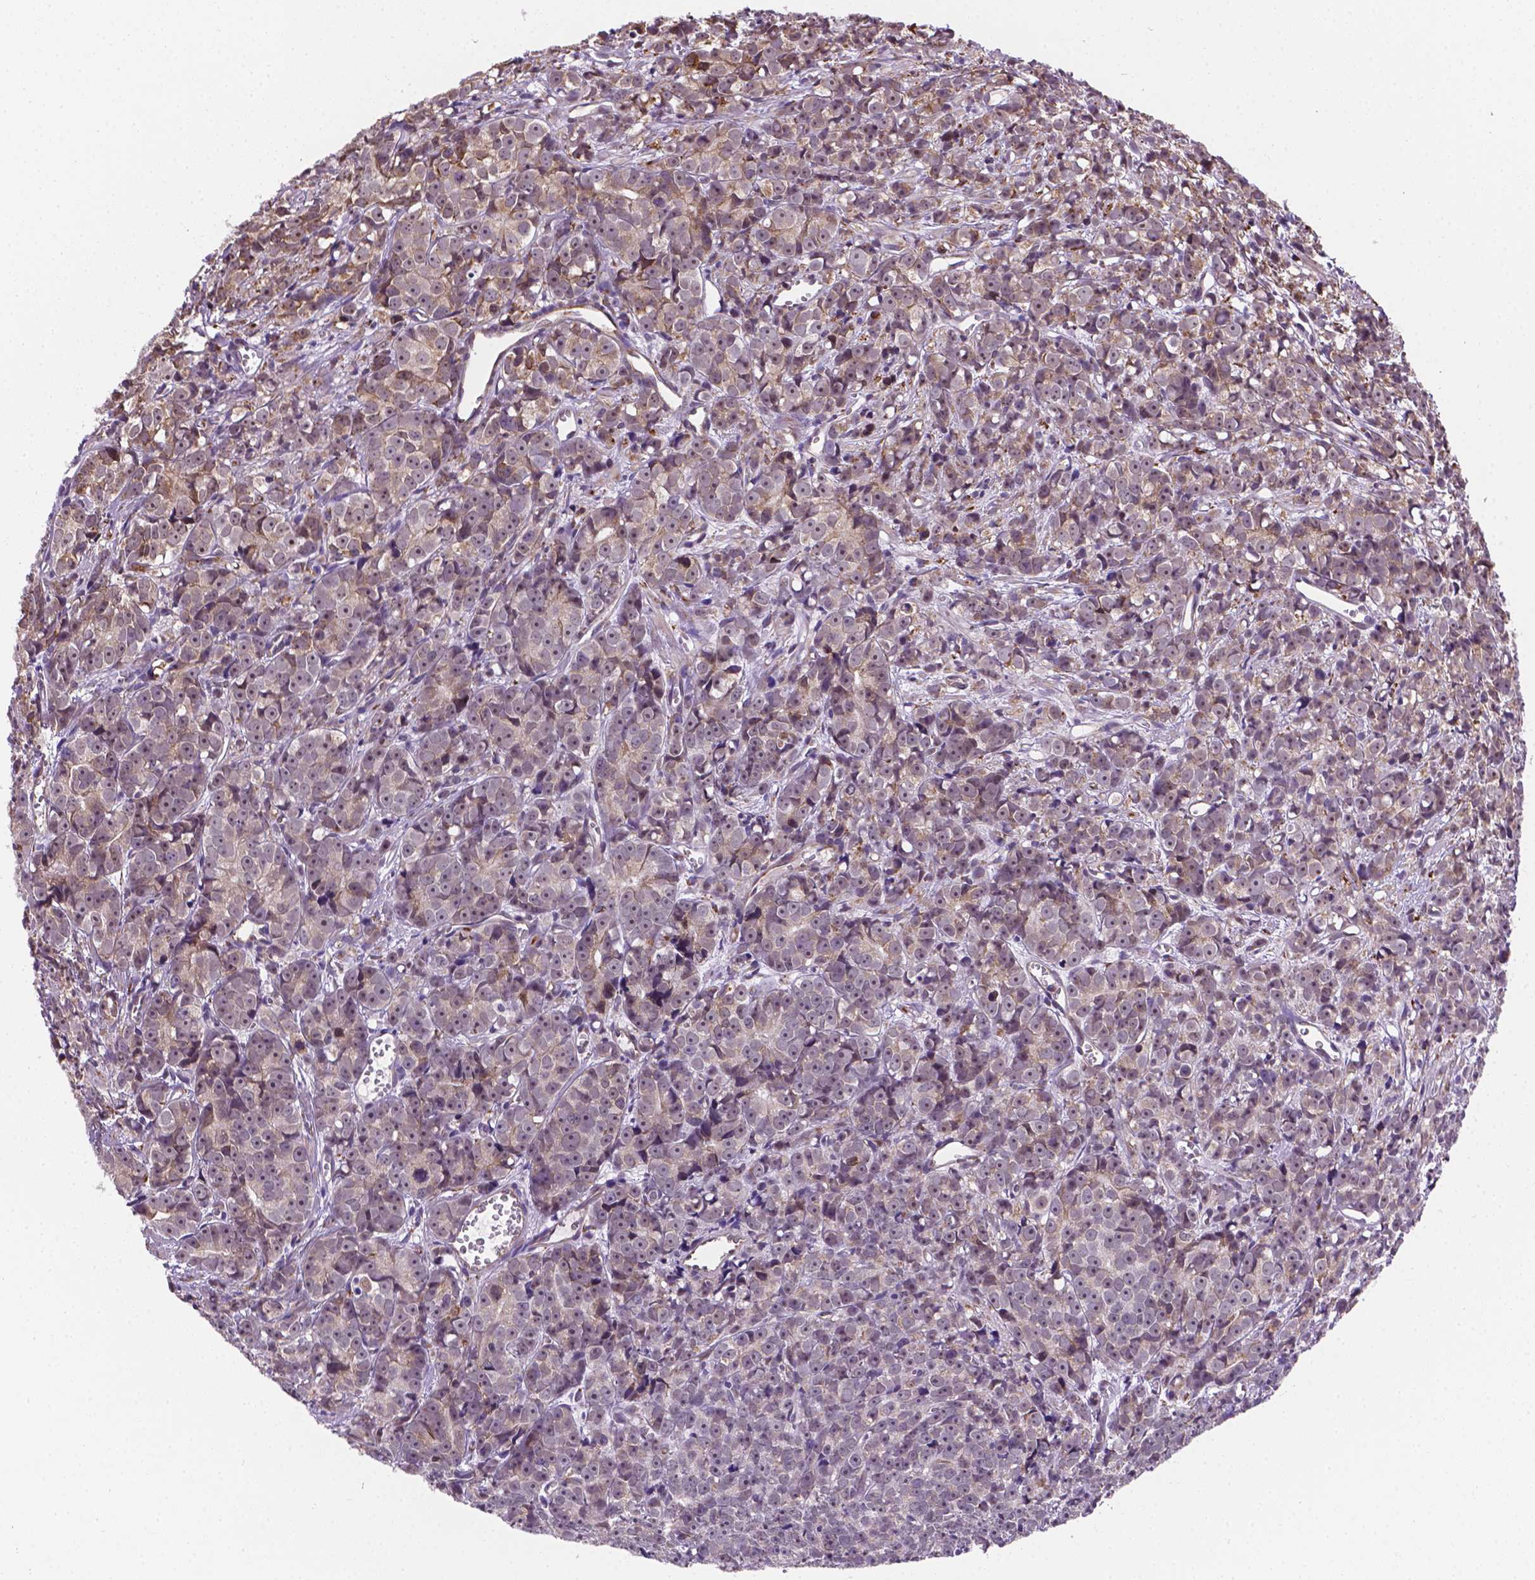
{"staining": {"intensity": "weak", "quantity": "25%-75%", "location": "cytoplasmic/membranous,nuclear"}, "tissue": "prostate cancer", "cell_type": "Tumor cells", "image_type": "cancer", "snomed": [{"axis": "morphology", "description": "Adenocarcinoma, High grade"}, {"axis": "topography", "description": "Prostate"}], "caption": "Protein staining of prostate cancer (high-grade adenocarcinoma) tissue shows weak cytoplasmic/membranous and nuclear expression in approximately 25%-75% of tumor cells. The protein is shown in brown color, while the nuclei are stained blue.", "gene": "FNIP1", "patient": {"sex": "male", "age": 77}}